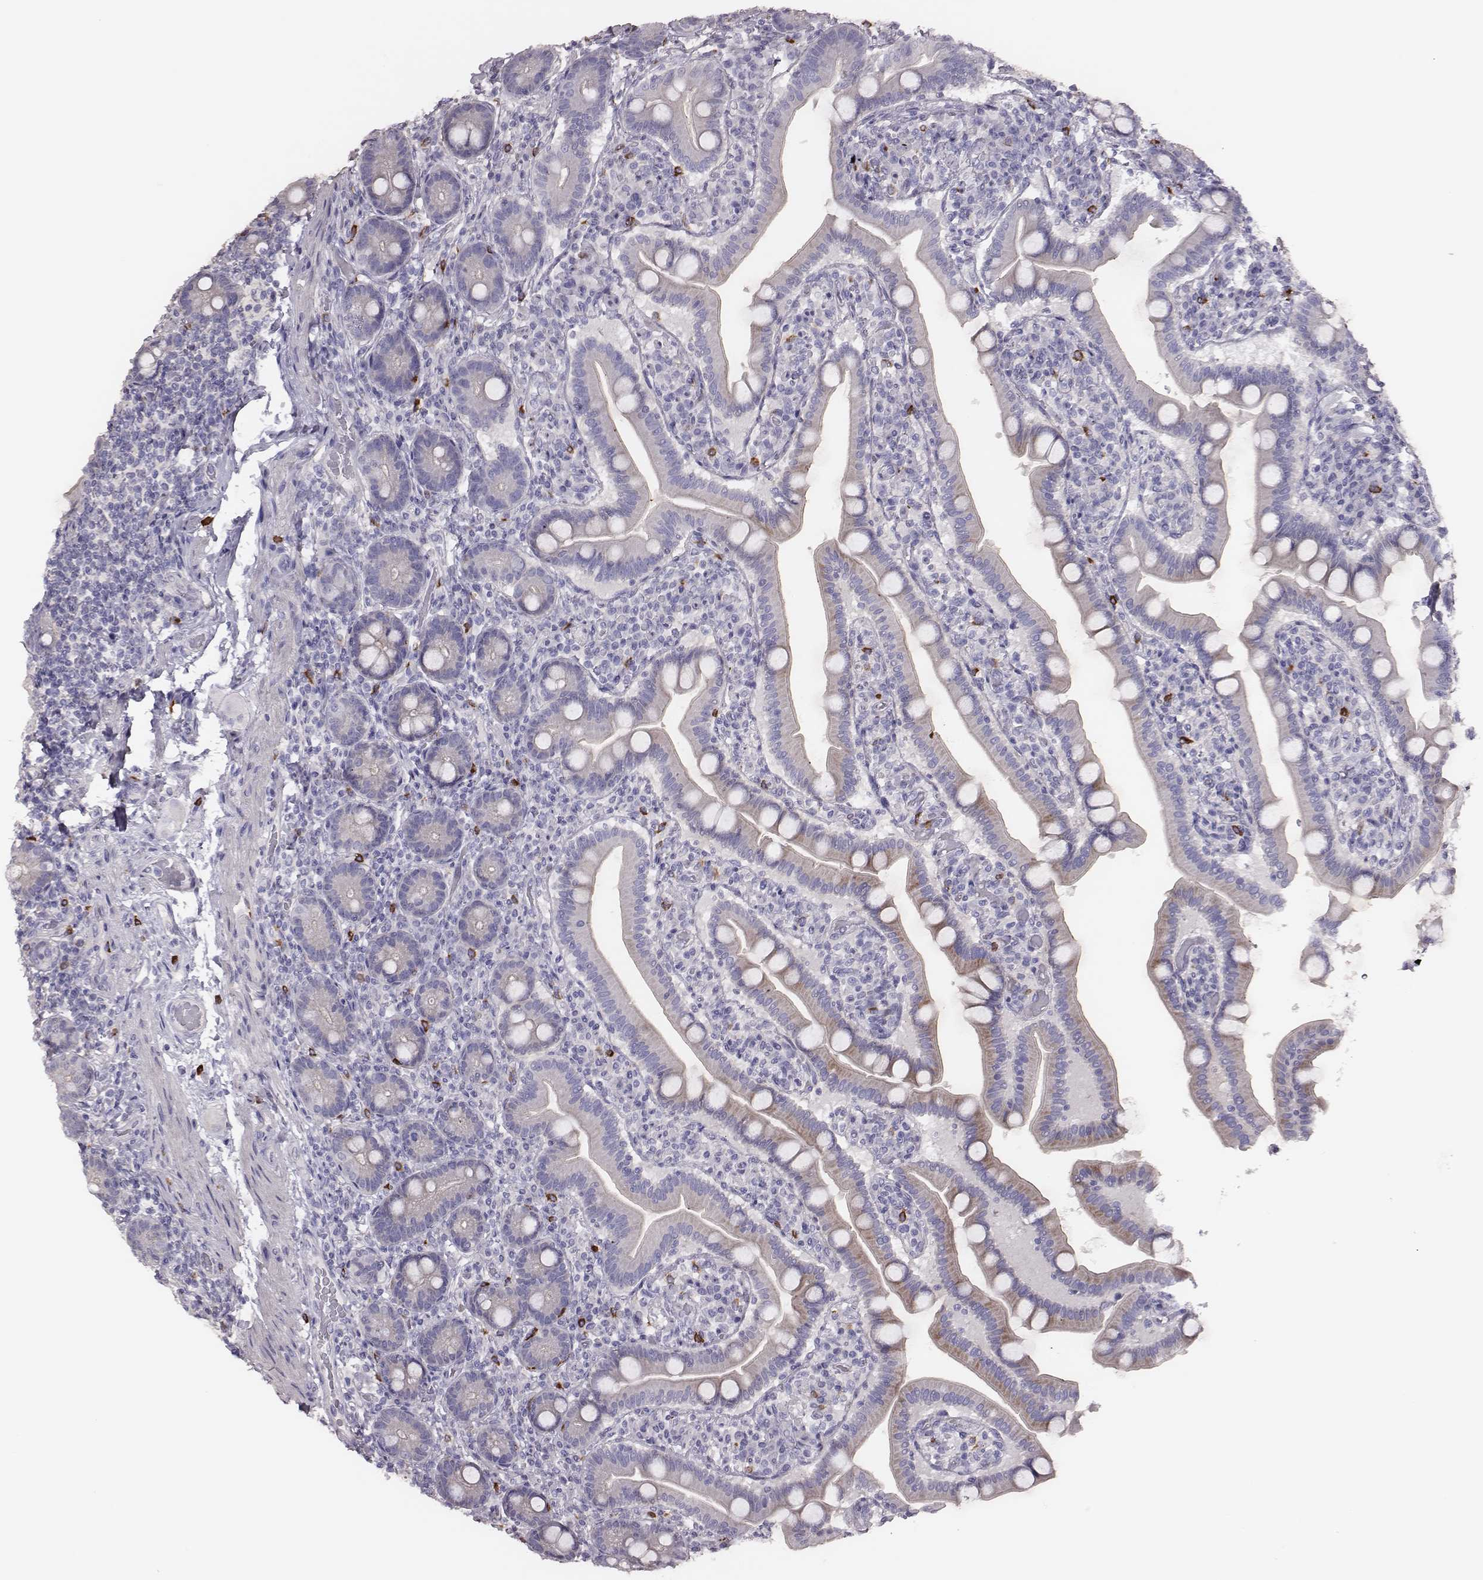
{"staining": {"intensity": "weak", "quantity": "<25%", "location": "cytoplasmic/membranous"}, "tissue": "small intestine", "cell_type": "Glandular cells", "image_type": "normal", "snomed": [{"axis": "morphology", "description": "Normal tissue, NOS"}, {"axis": "topography", "description": "Small intestine"}], "caption": "Immunohistochemistry (IHC) histopathology image of unremarkable small intestine stained for a protein (brown), which demonstrates no staining in glandular cells.", "gene": "P2RY10", "patient": {"sex": "male", "age": 66}}